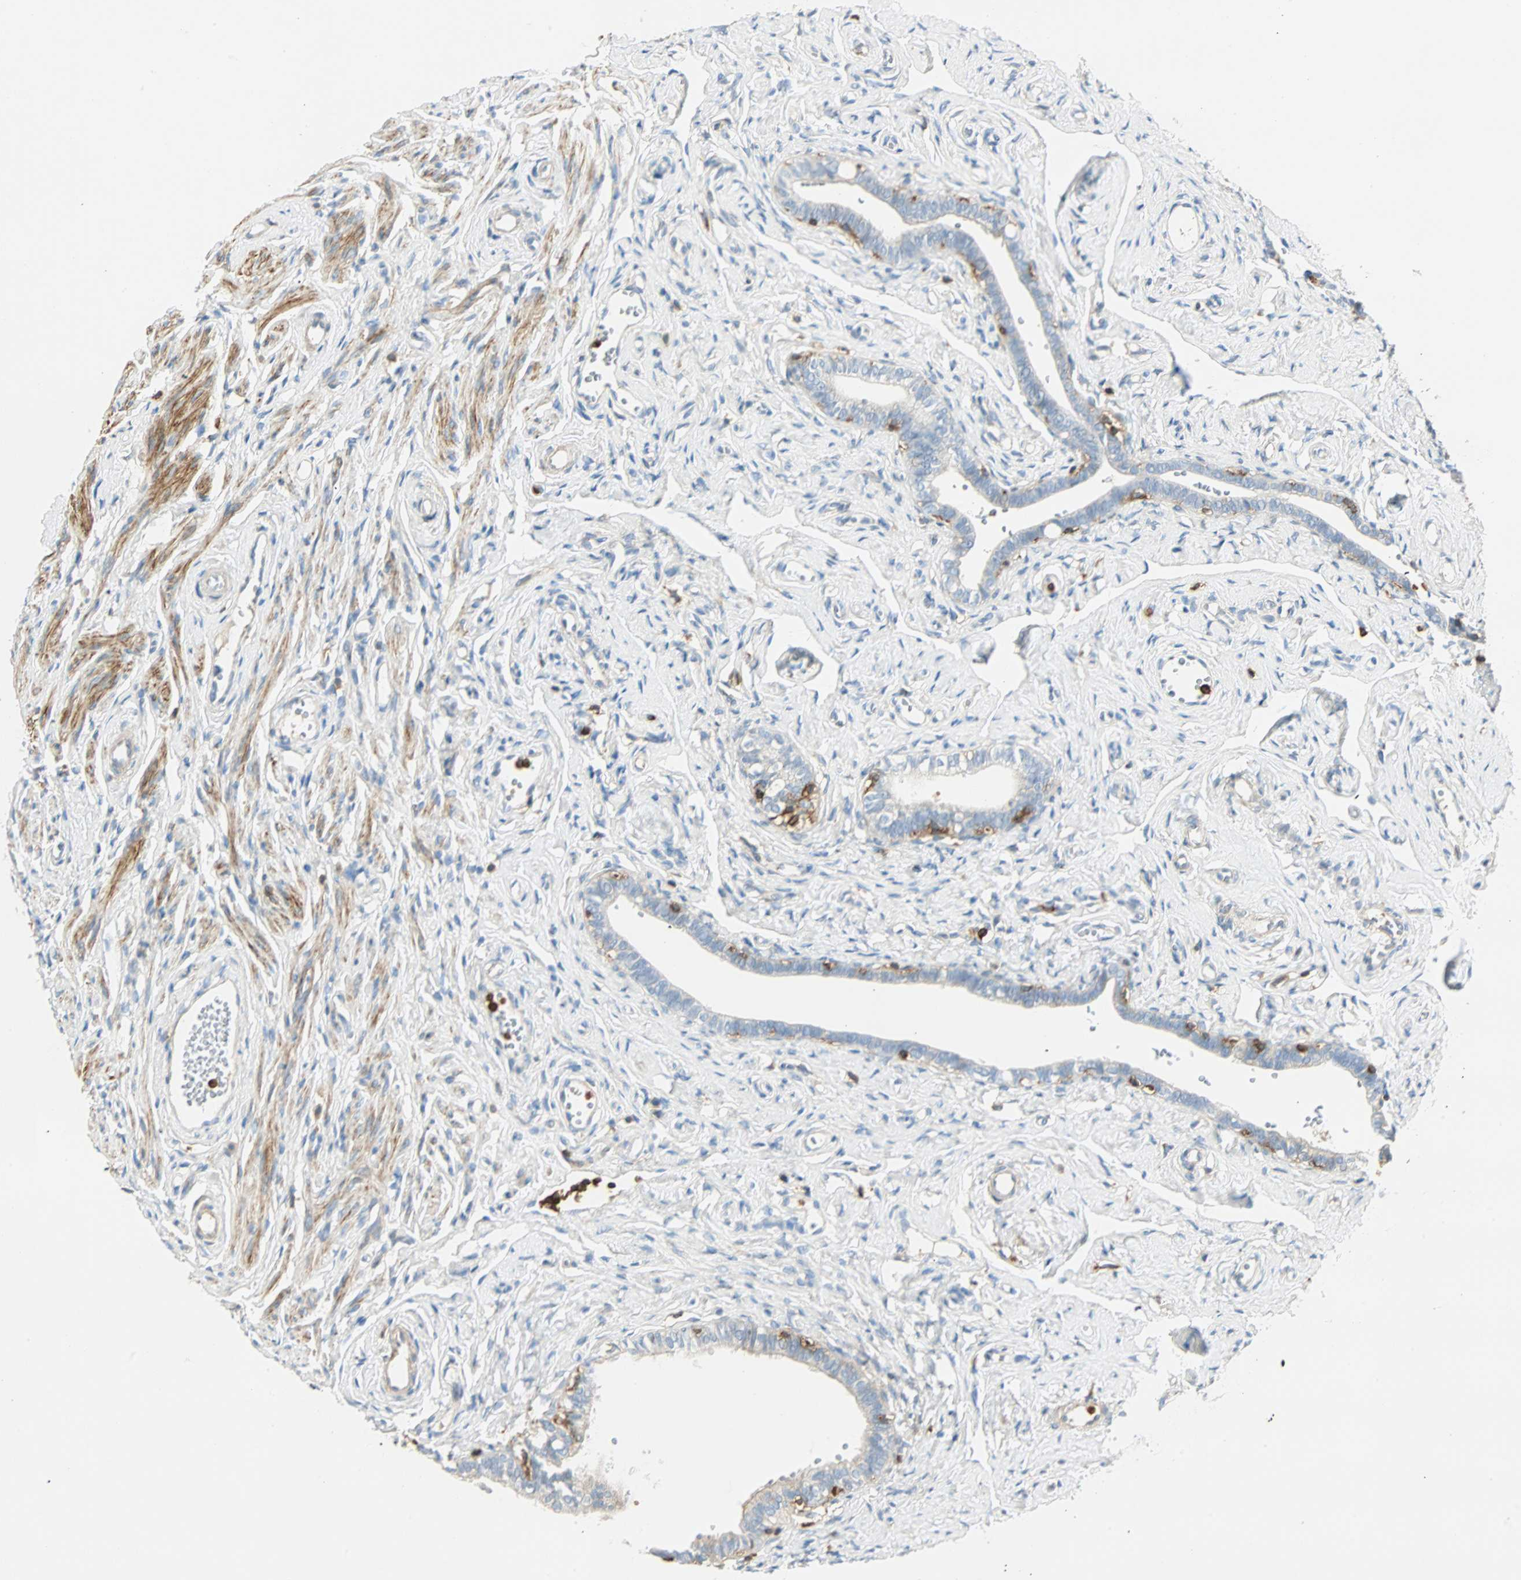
{"staining": {"intensity": "negative", "quantity": "none", "location": "none"}, "tissue": "fallopian tube", "cell_type": "Glandular cells", "image_type": "normal", "snomed": [{"axis": "morphology", "description": "Normal tissue, NOS"}, {"axis": "topography", "description": "Fallopian tube"}], "caption": "This is an IHC photomicrograph of benign fallopian tube. There is no positivity in glandular cells.", "gene": "FMNL1", "patient": {"sex": "female", "age": 71}}